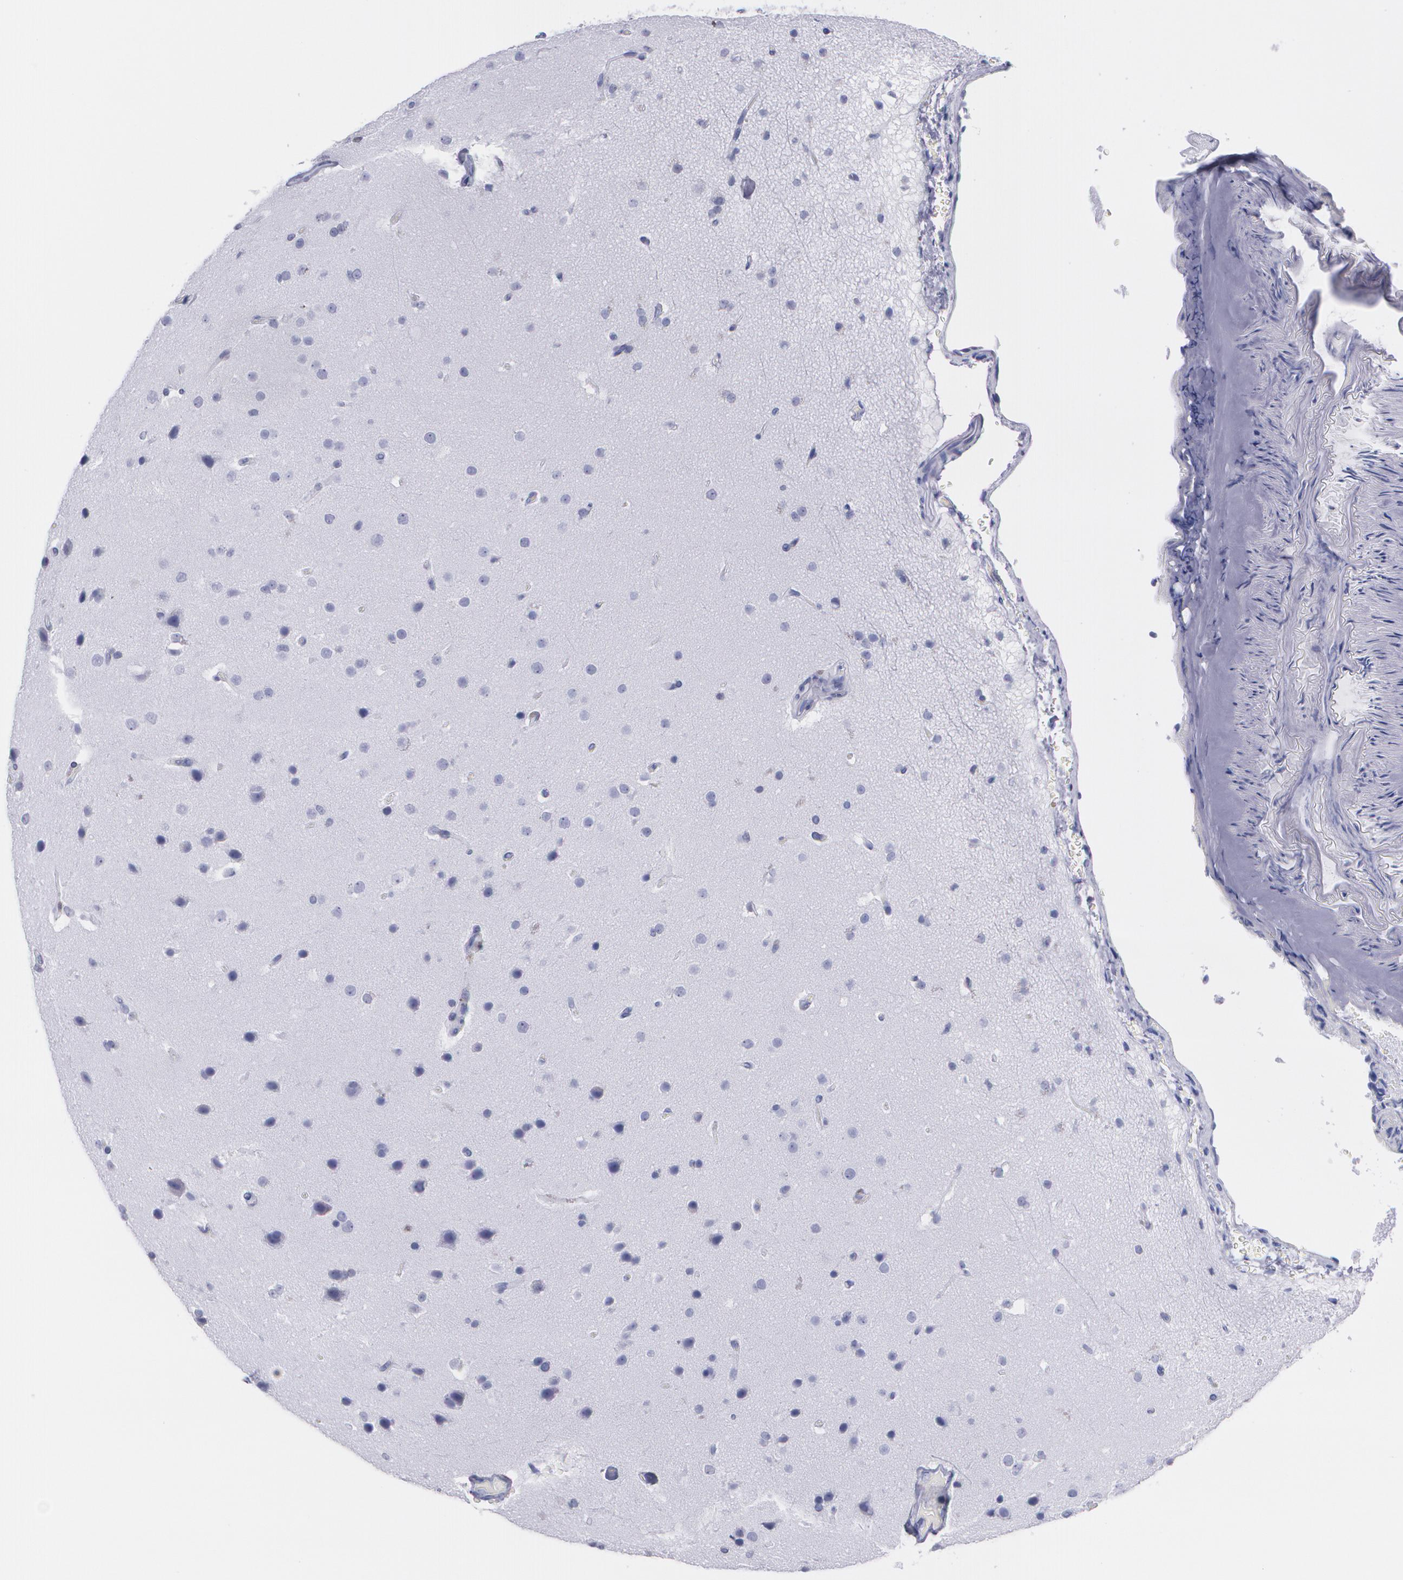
{"staining": {"intensity": "negative", "quantity": "none", "location": "none"}, "tissue": "glioma", "cell_type": "Tumor cells", "image_type": "cancer", "snomed": [{"axis": "morphology", "description": "Glioma, malignant, Low grade"}, {"axis": "topography", "description": "Cerebral cortex"}], "caption": "Photomicrograph shows no protein staining in tumor cells of glioma tissue.", "gene": "TP53", "patient": {"sex": "female", "age": 47}}